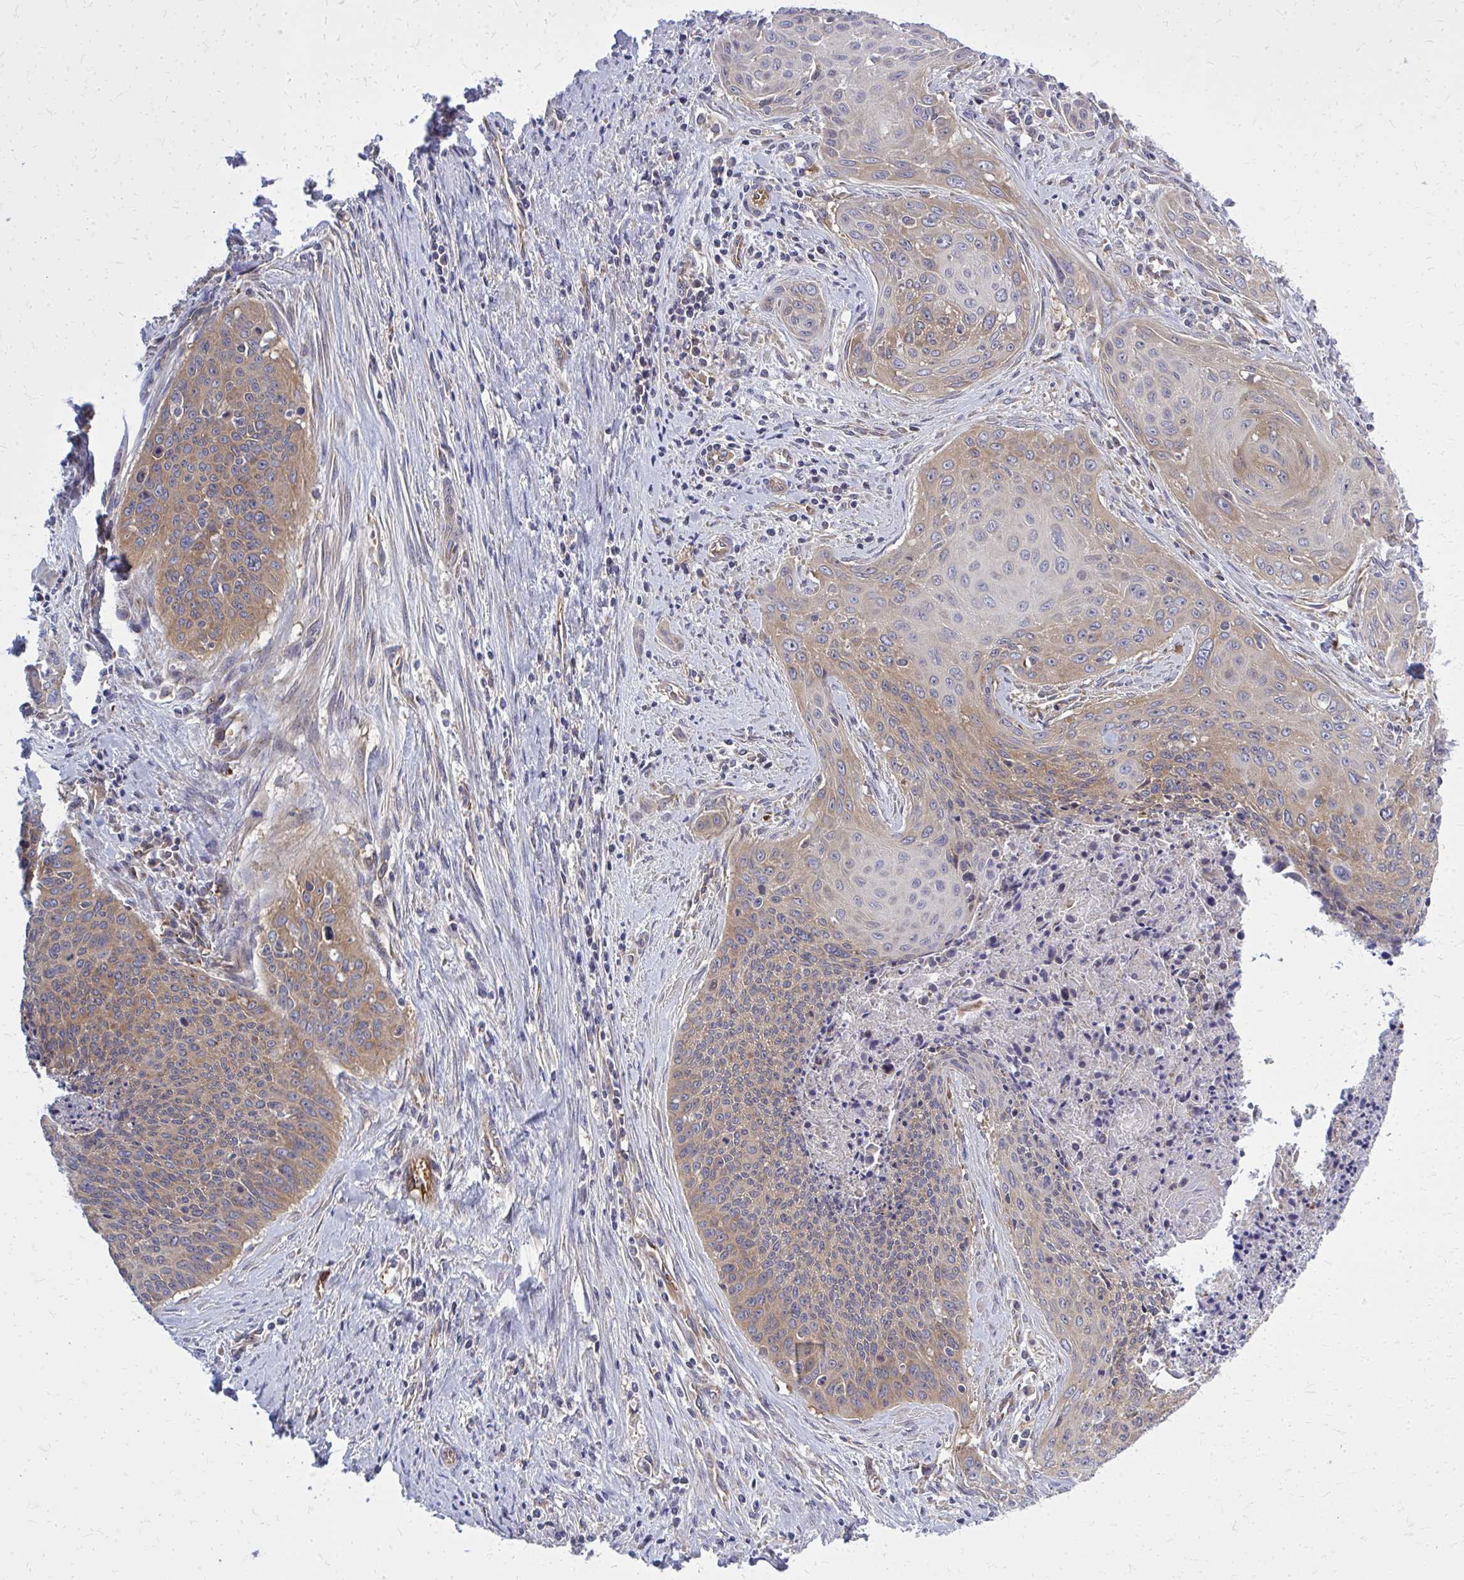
{"staining": {"intensity": "weak", "quantity": ">75%", "location": "cytoplasmic/membranous"}, "tissue": "cervical cancer", "cell_type": "Tumor cells", "image_type": "cancer", "snomed": [{"axis": "morphology", "description": "Squamous cell carcinoma, NOS"}, {"axis": "topography", "description": "Cervix"}], "caption": "Immunohistochemical staining of squamous cell carcinoma (cervical) shows low levels of weak cytoplasmic/membranous protein staining in about >75% of tumor cells.", "gene": "PDK4", "patient": {"sex": "female", "age": 55}}